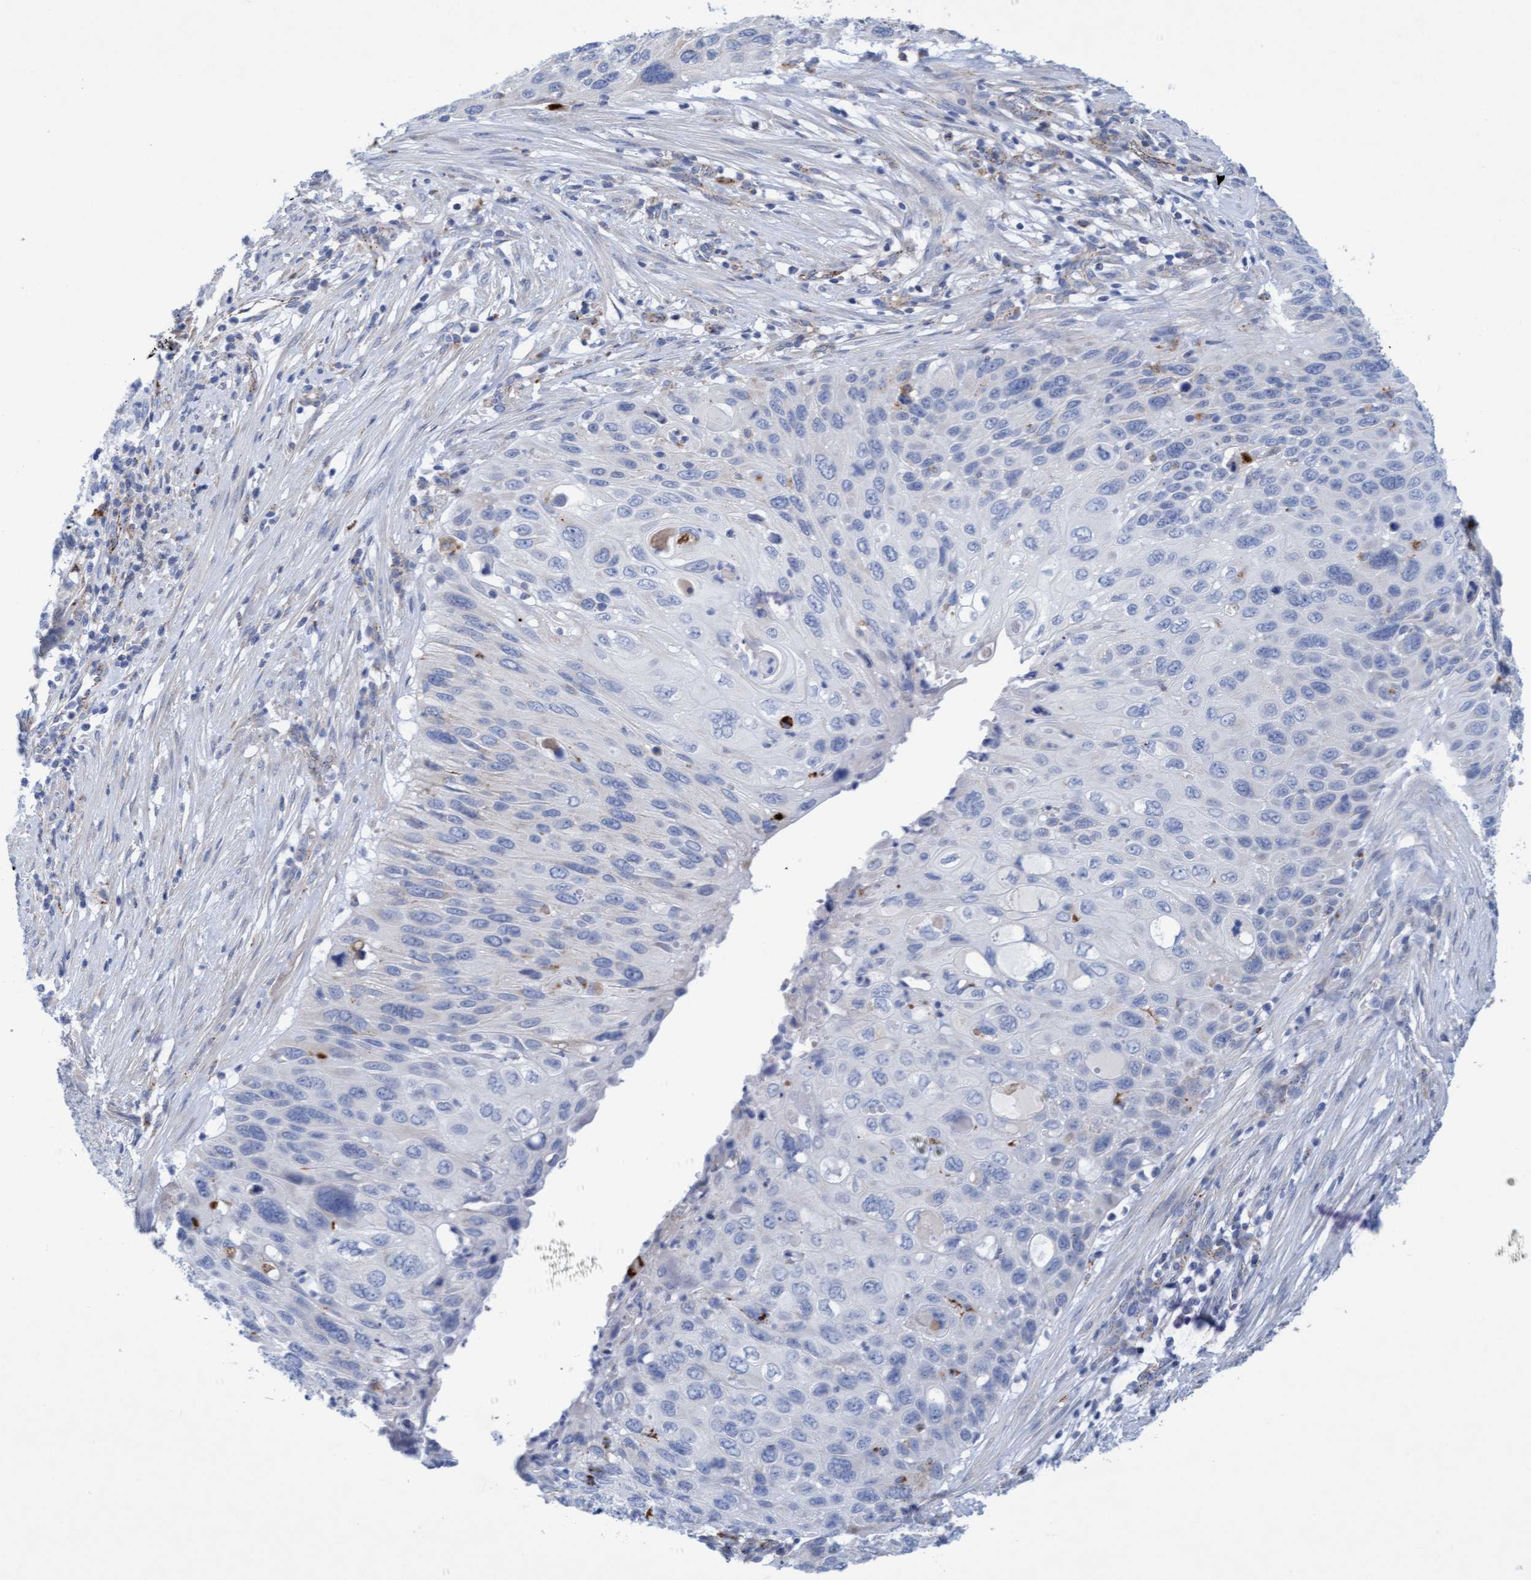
{"staining": {"intensity": "negative", "quantity": "none", "location": "none"}, "tissue": "cervical cancer", "cell_type": "Tumor cells", "image_type": "cancer", "snomed": [{"axis": "morphology", "description": "Squamous cell carcinoma, NOS"}, {"axis": "topography", "description": "Cervix"}], "caption": "A photomicrograph of cervical cancer stained for a protein displays no brown staining in tumor cells. Brightfield microscopy of IHC stained with DAB (brown) and hematoxylin (blue), captured at high magnification.", "gene": "SGSH", "patient": {"sex": "female", "age": 70}}